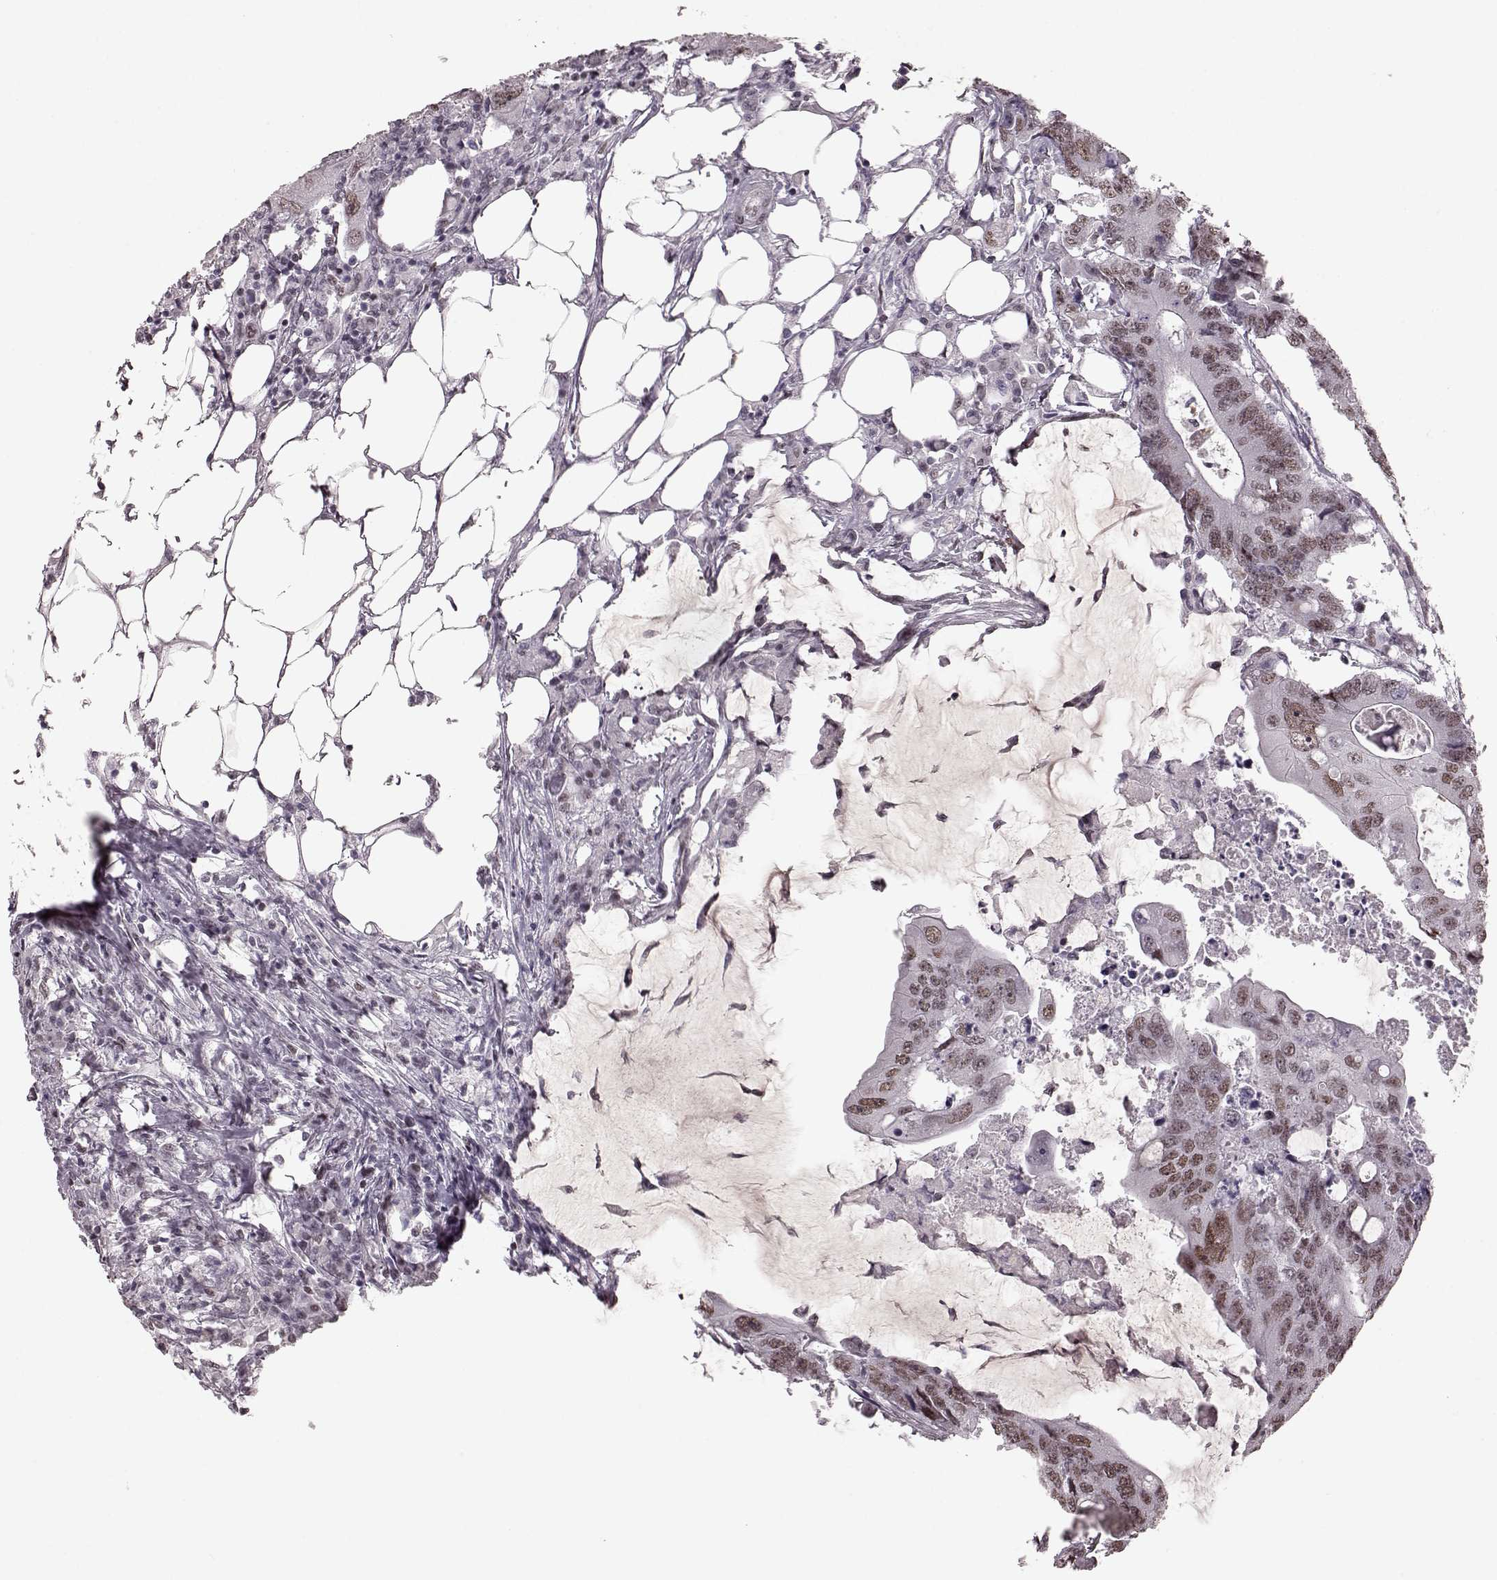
{"staining": {"intensity": "weak", "quantity": ">75%", "location": "nuclear"}, "tissue": "colorectal cancer", "cell_type": "Tumor cells", "image_type": "cancer", "snomed": [{"axis": "morphology", "description": "Adenocarcinoma, NOS"}, {"axis": "topography", "description": "Colon"}], "caption": "Protein expression analysis of colorectal cancer exhibits weak nuclear positivity in about >75% of tumor cells. (DAB = brown stain, brightfield microscopy at high magnification).", "gene": "NR2C1", "patient": {"sex": "male", "age": 71}}